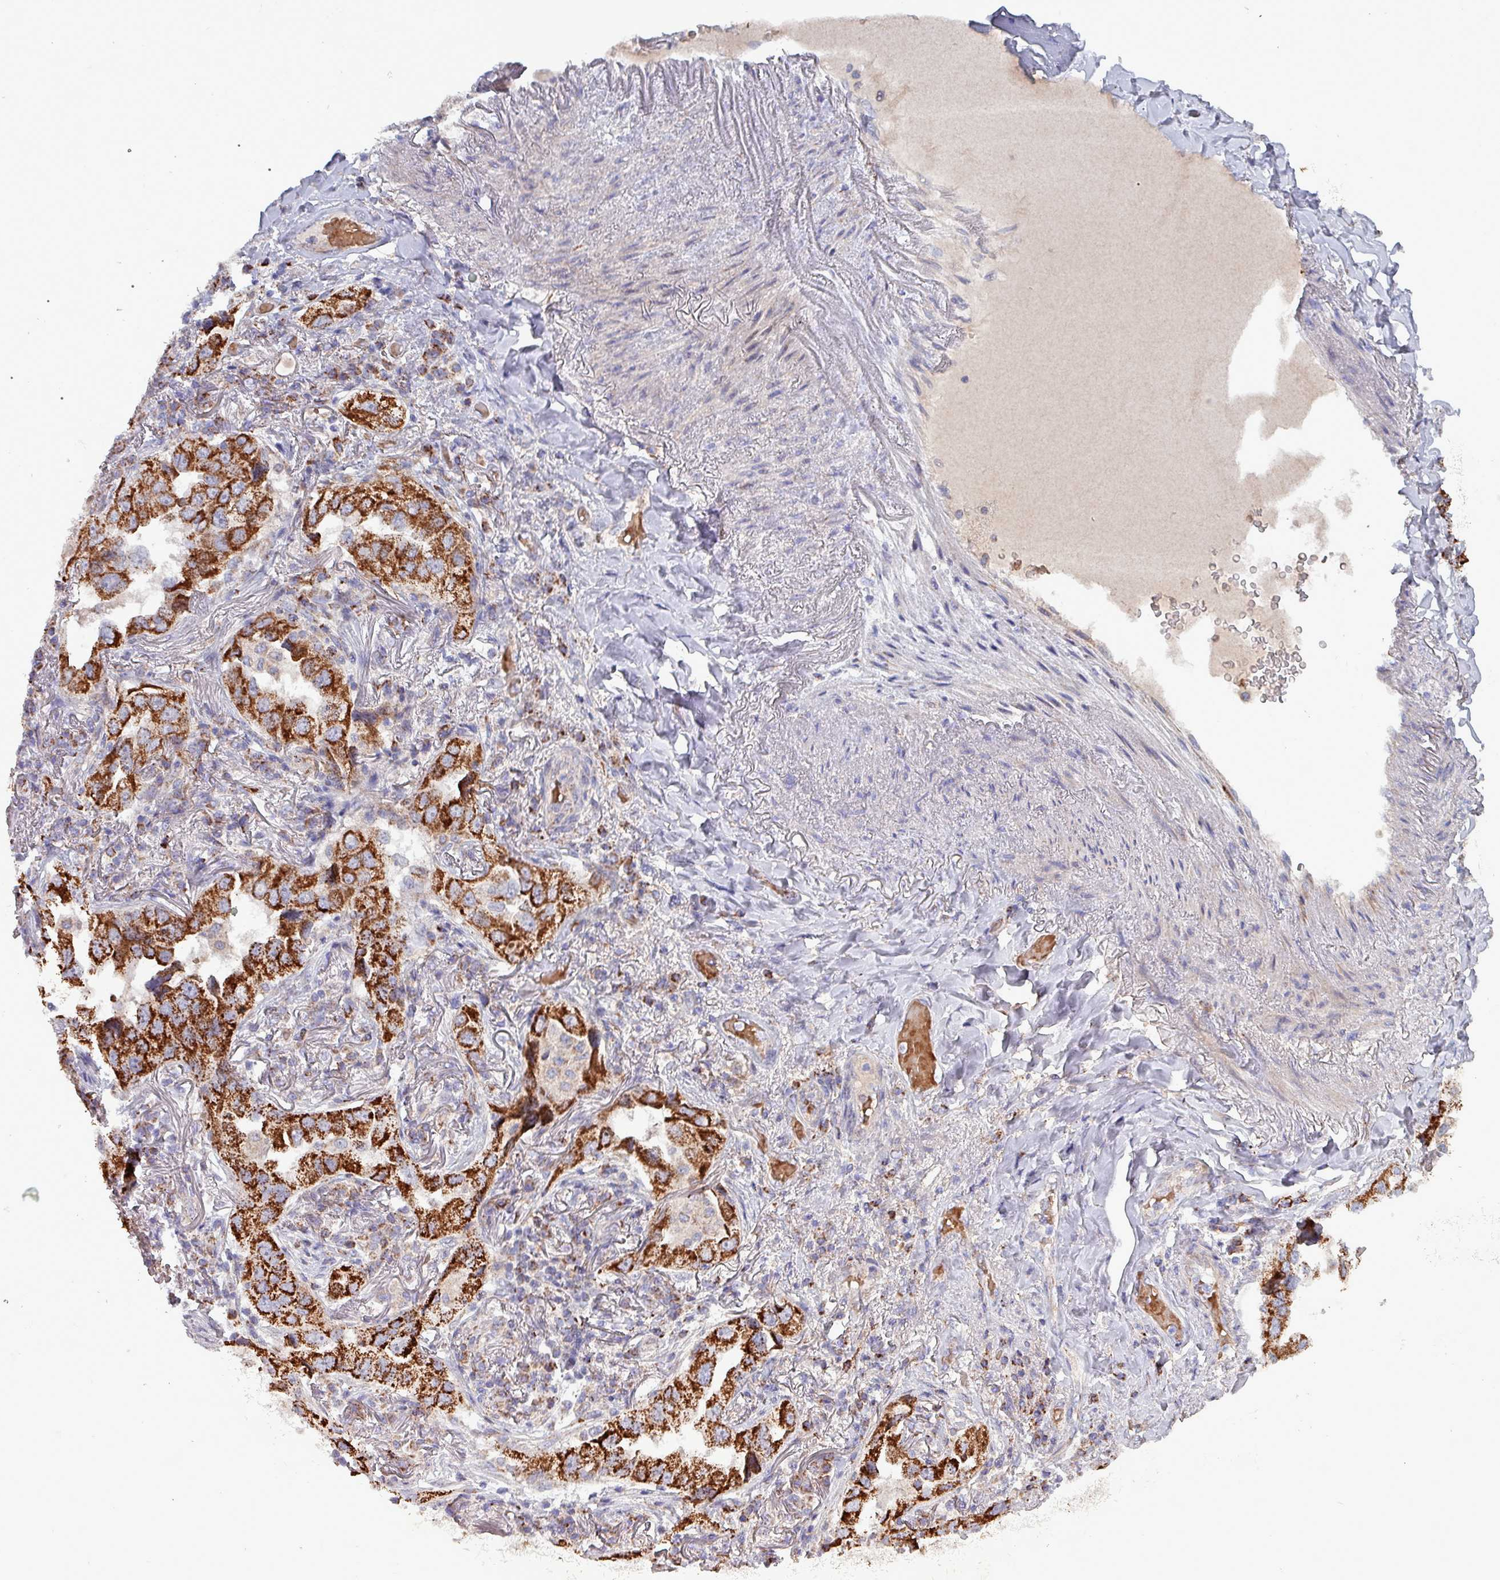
{"staining": {"intensity": "strong", "quantity": ">75%", "location": "cytoplasmic/membranous"}, "tissue": "lung cancer", "cell_type": "Tumor cells", "image_type": "cancer", "snomed": [{"axis": "morphology", "description": "Adenocarcinoma, NOS"}, {"axis": "topography", "description": "Lung"}], "caption": "Strong cytoplasmic/membranous staining for a protein is seen in about >75% of tumor cells of lung cancer using immunohistochemistry.", "gene": "ZNF322", "patient": {"sex": "female", "age": 69}}